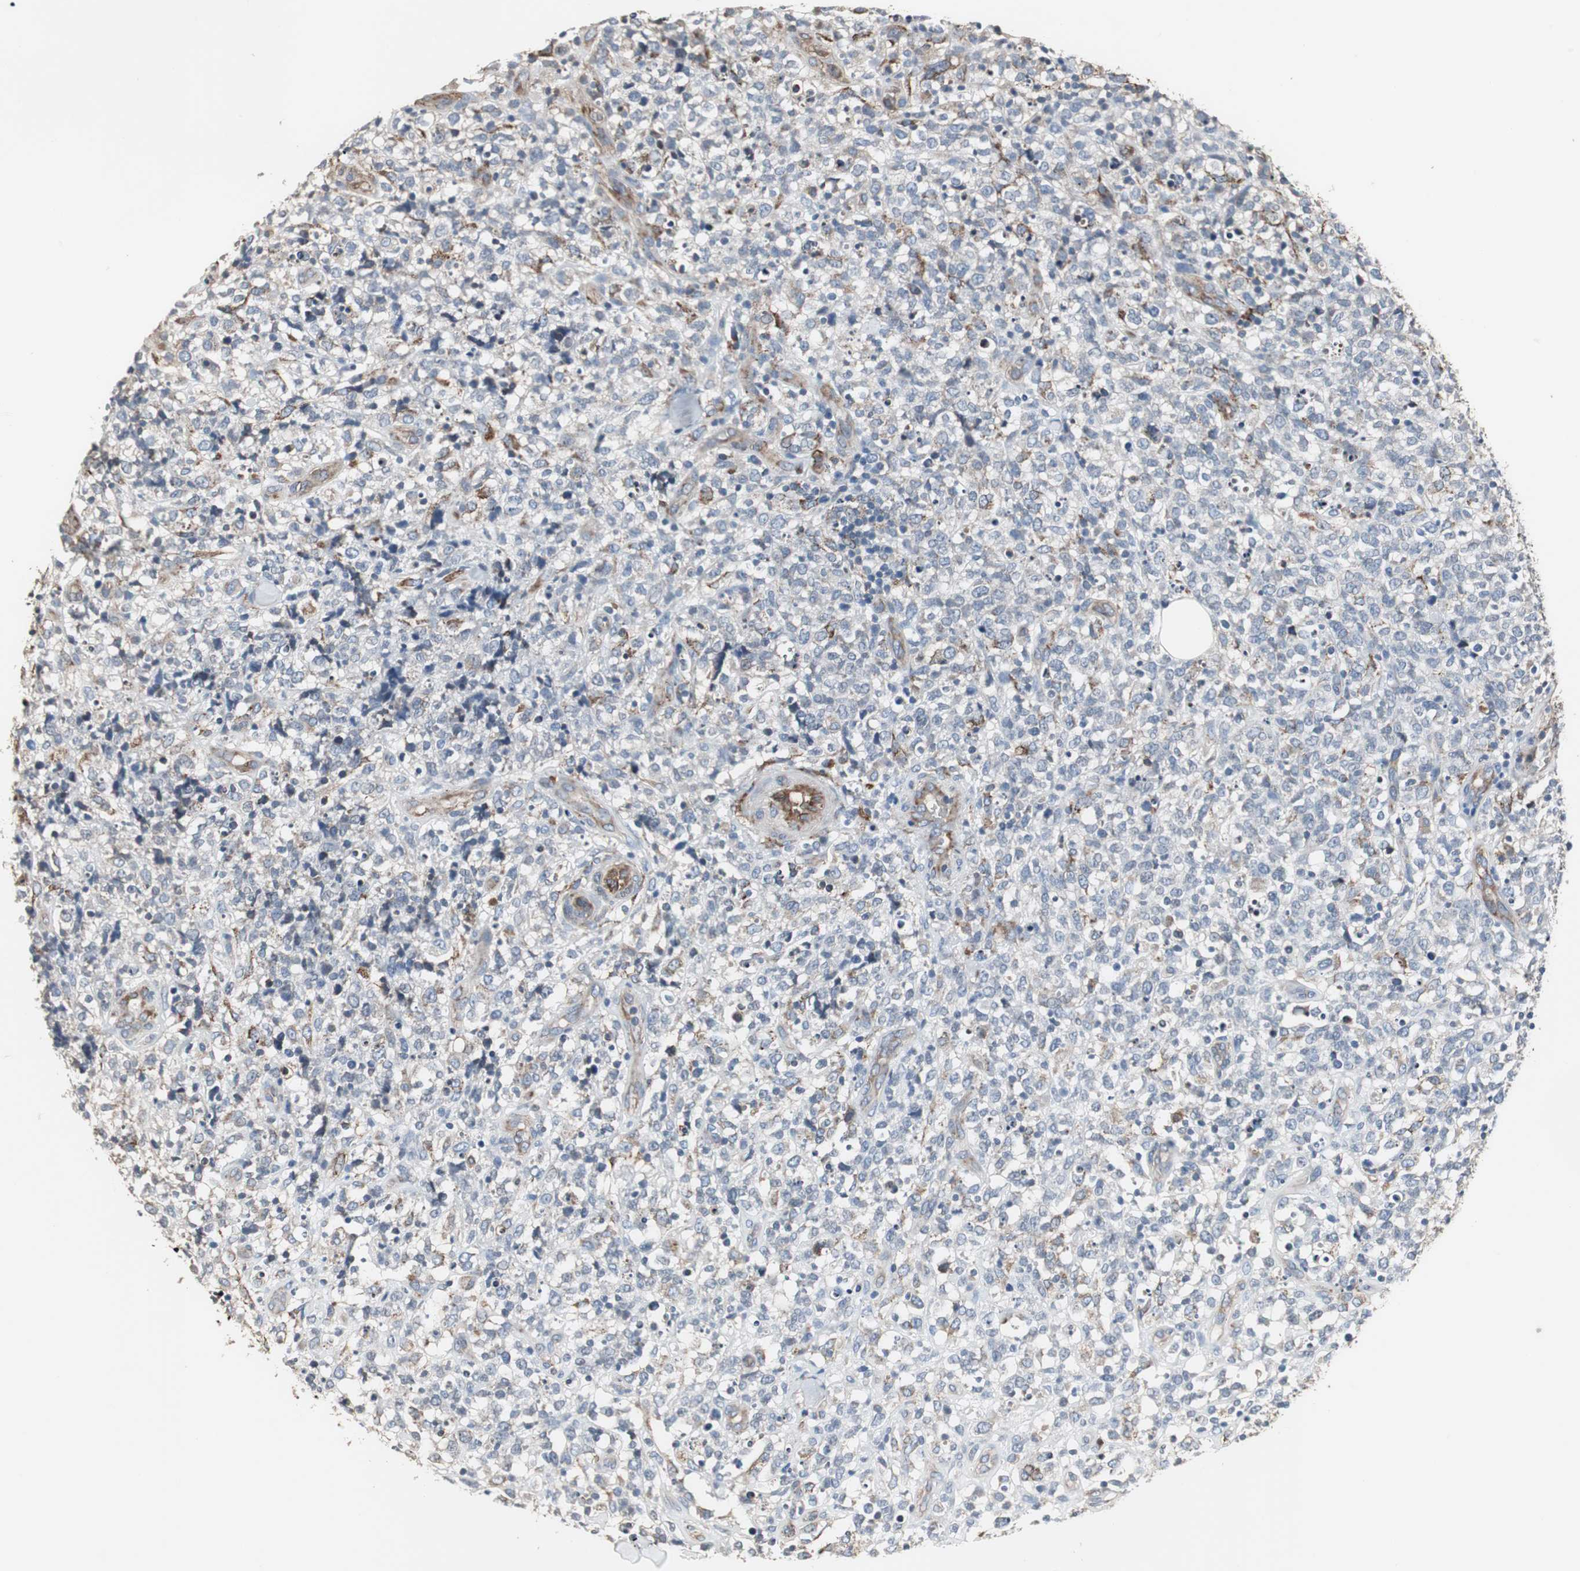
{"staining": {"intensity": "moderate", "quantity": "<25%", "location": "cytoplasmic/membranous"}, "tissue": "lymphoma", "cell_type": "Tumor cells", "image_type": "cancer", "snomed": [{"axis": "morphology", "description": "Malignant lymphoma, non-Hodgkin's type, High grade"}, {"axis": "topography", "description": "Lymph node"}], "caption": "A photomicrograph of lymphoma stained for a protein exhibits moderate cytoplasmic/membranous brown staining in tumor cells.", "gene": "CALU", "patient": {"sex": "female", "age": 73}}